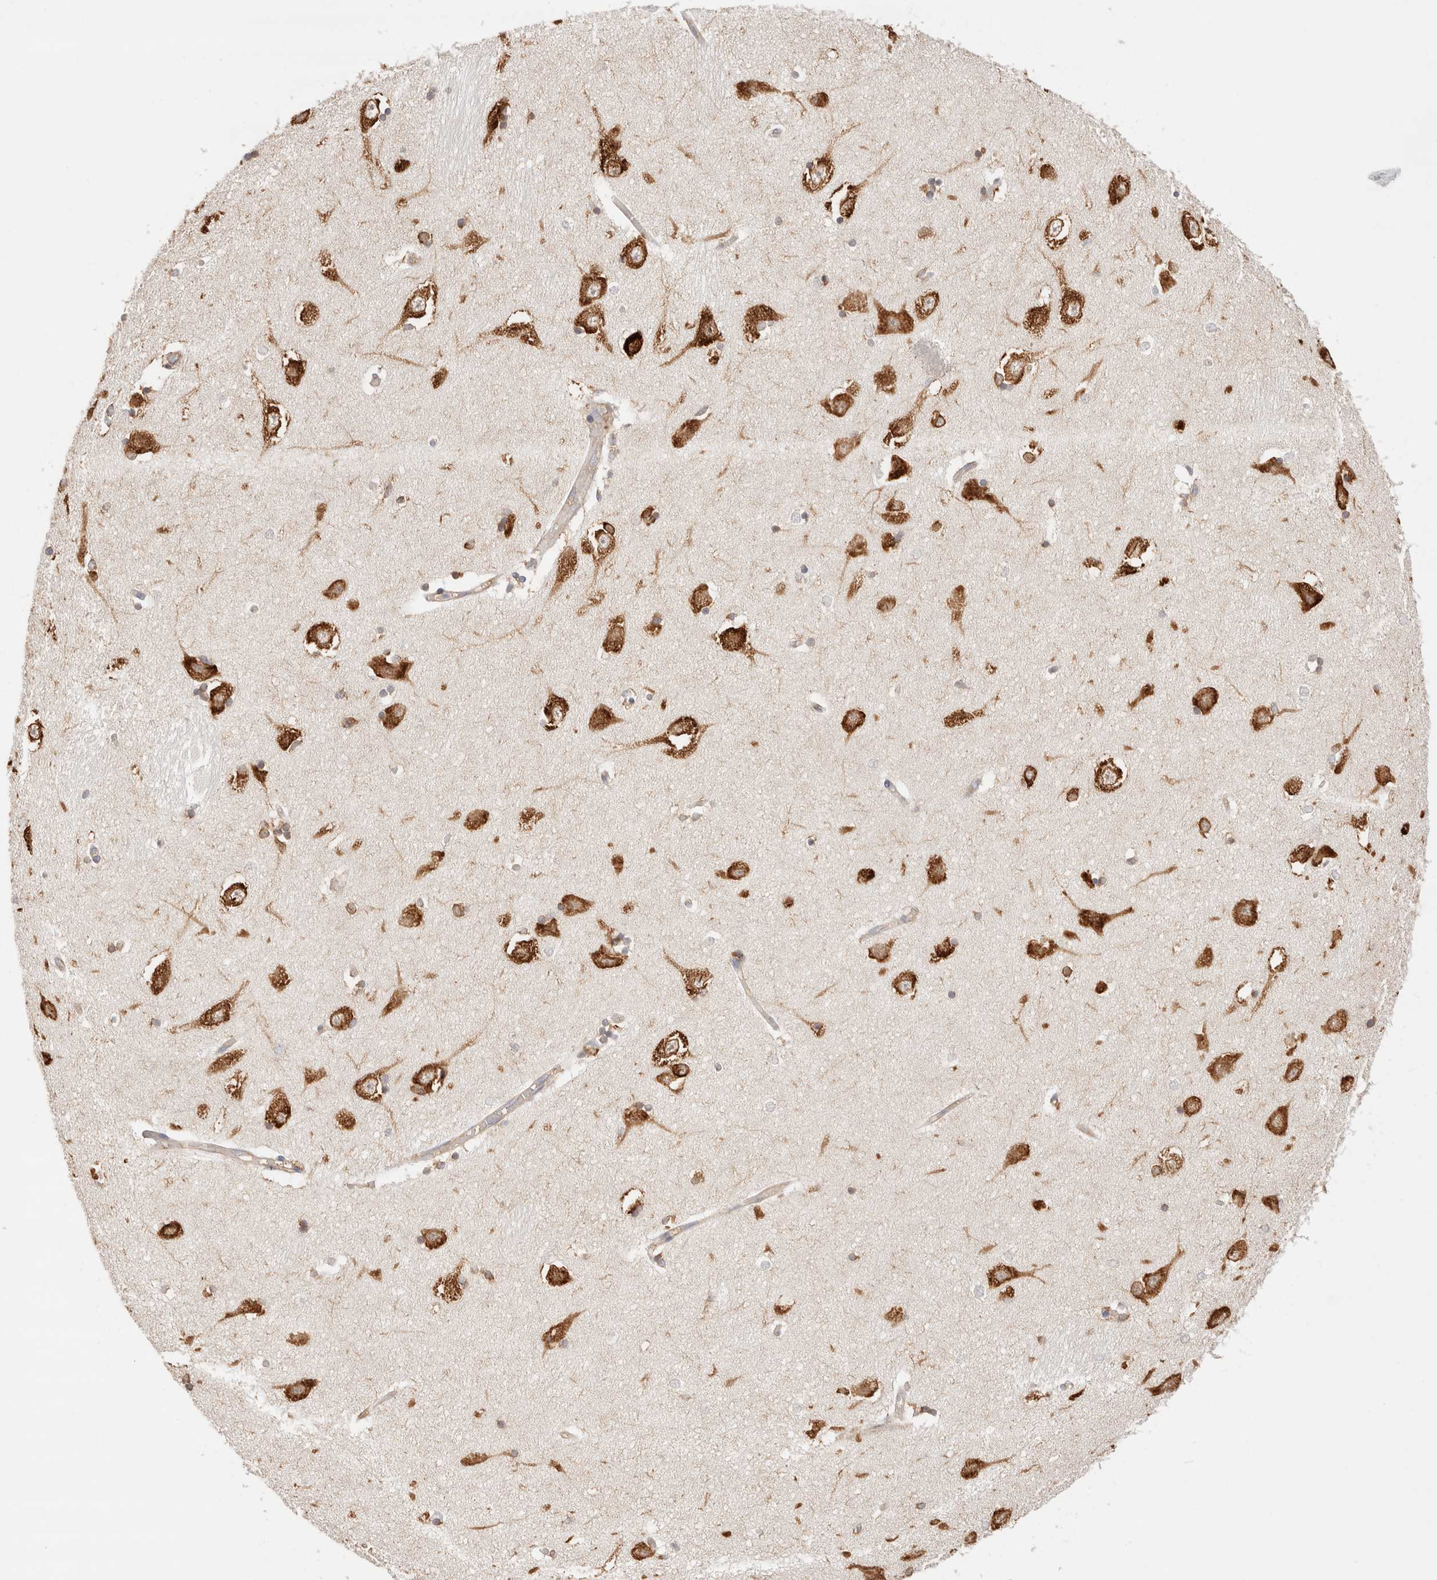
{"staining": {"intensity": "moderate", "quantity": "<25%", "location": "cytoplasmic/membranous"}, "tissue": "hippocampus", "cell_type": "Glial cells", "image_type": "normal", "snomed": [{"axis": "morphology", "description": "Normal tissue, NOS"}, {"axis": "topography", "description": "Hippocampus"}], "caption": "Immunohistochemistry (IHC) photomicrograph of unremarkable human hippocampus stained for a protein (brown), which shows low levels of moderate cytoplasmic/membranous expression in approximately <25% of glial cells.", "gene": "ZC2HC1A", "patient": {"sex": "male", "age": 45}}